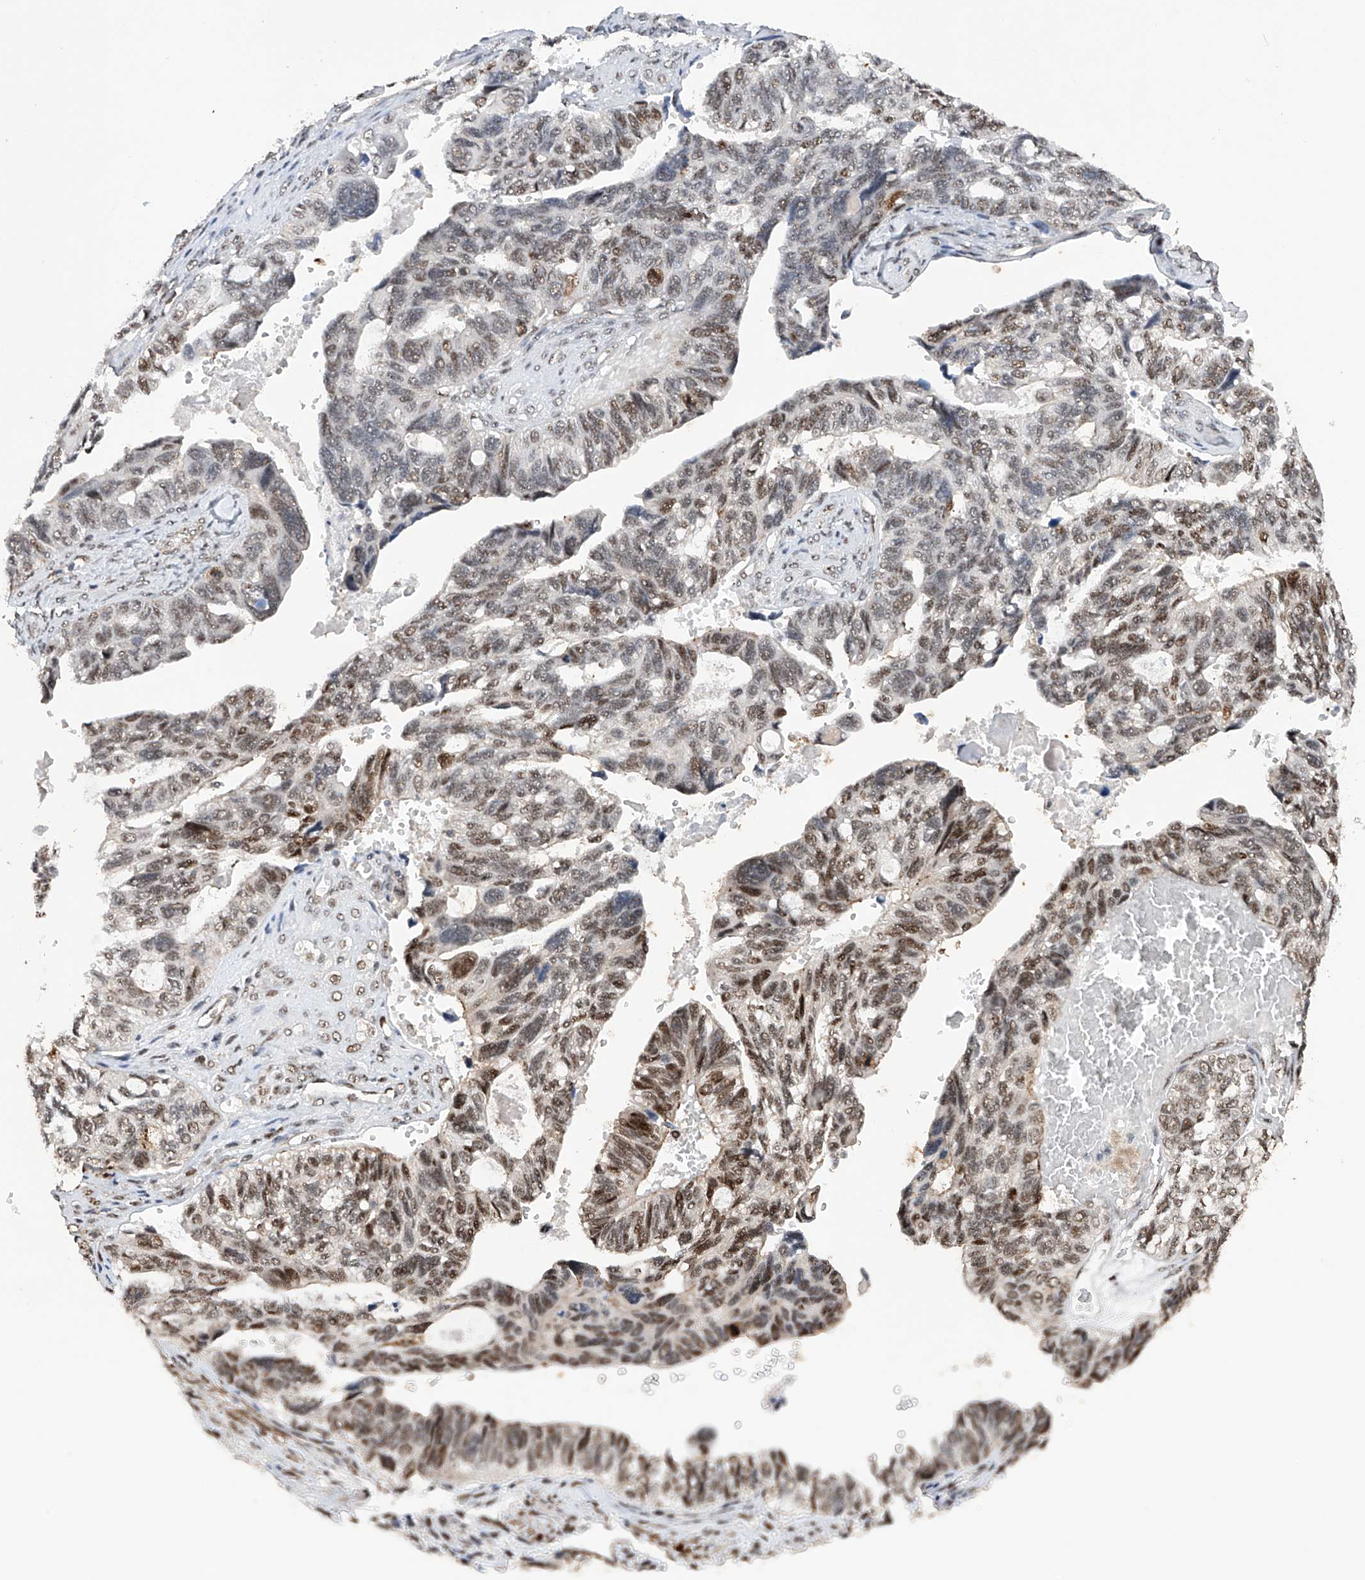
{"staining": {"intensity": "moderate", "quantity": "25%-75%", "location": "nuclear"}, "tissue": "ovarian cancer", "cell_type": "Tumor cells", "image_type": "cancer", "snomed": [{"axis": "morphology", "description": "Cystadenocarcinoma, serous, NOS"}, {"axis": "topography", "description": "Ovary"}], "caption": "Protein expression analysis of ovarian cancer (serous cystadenocarcinoma) demonstrates moderate nuclear positivity in approximately 25%-75% of tumor cells.", "gene": "NFATC4", "patient": {"sex": "female", "age": 79}}